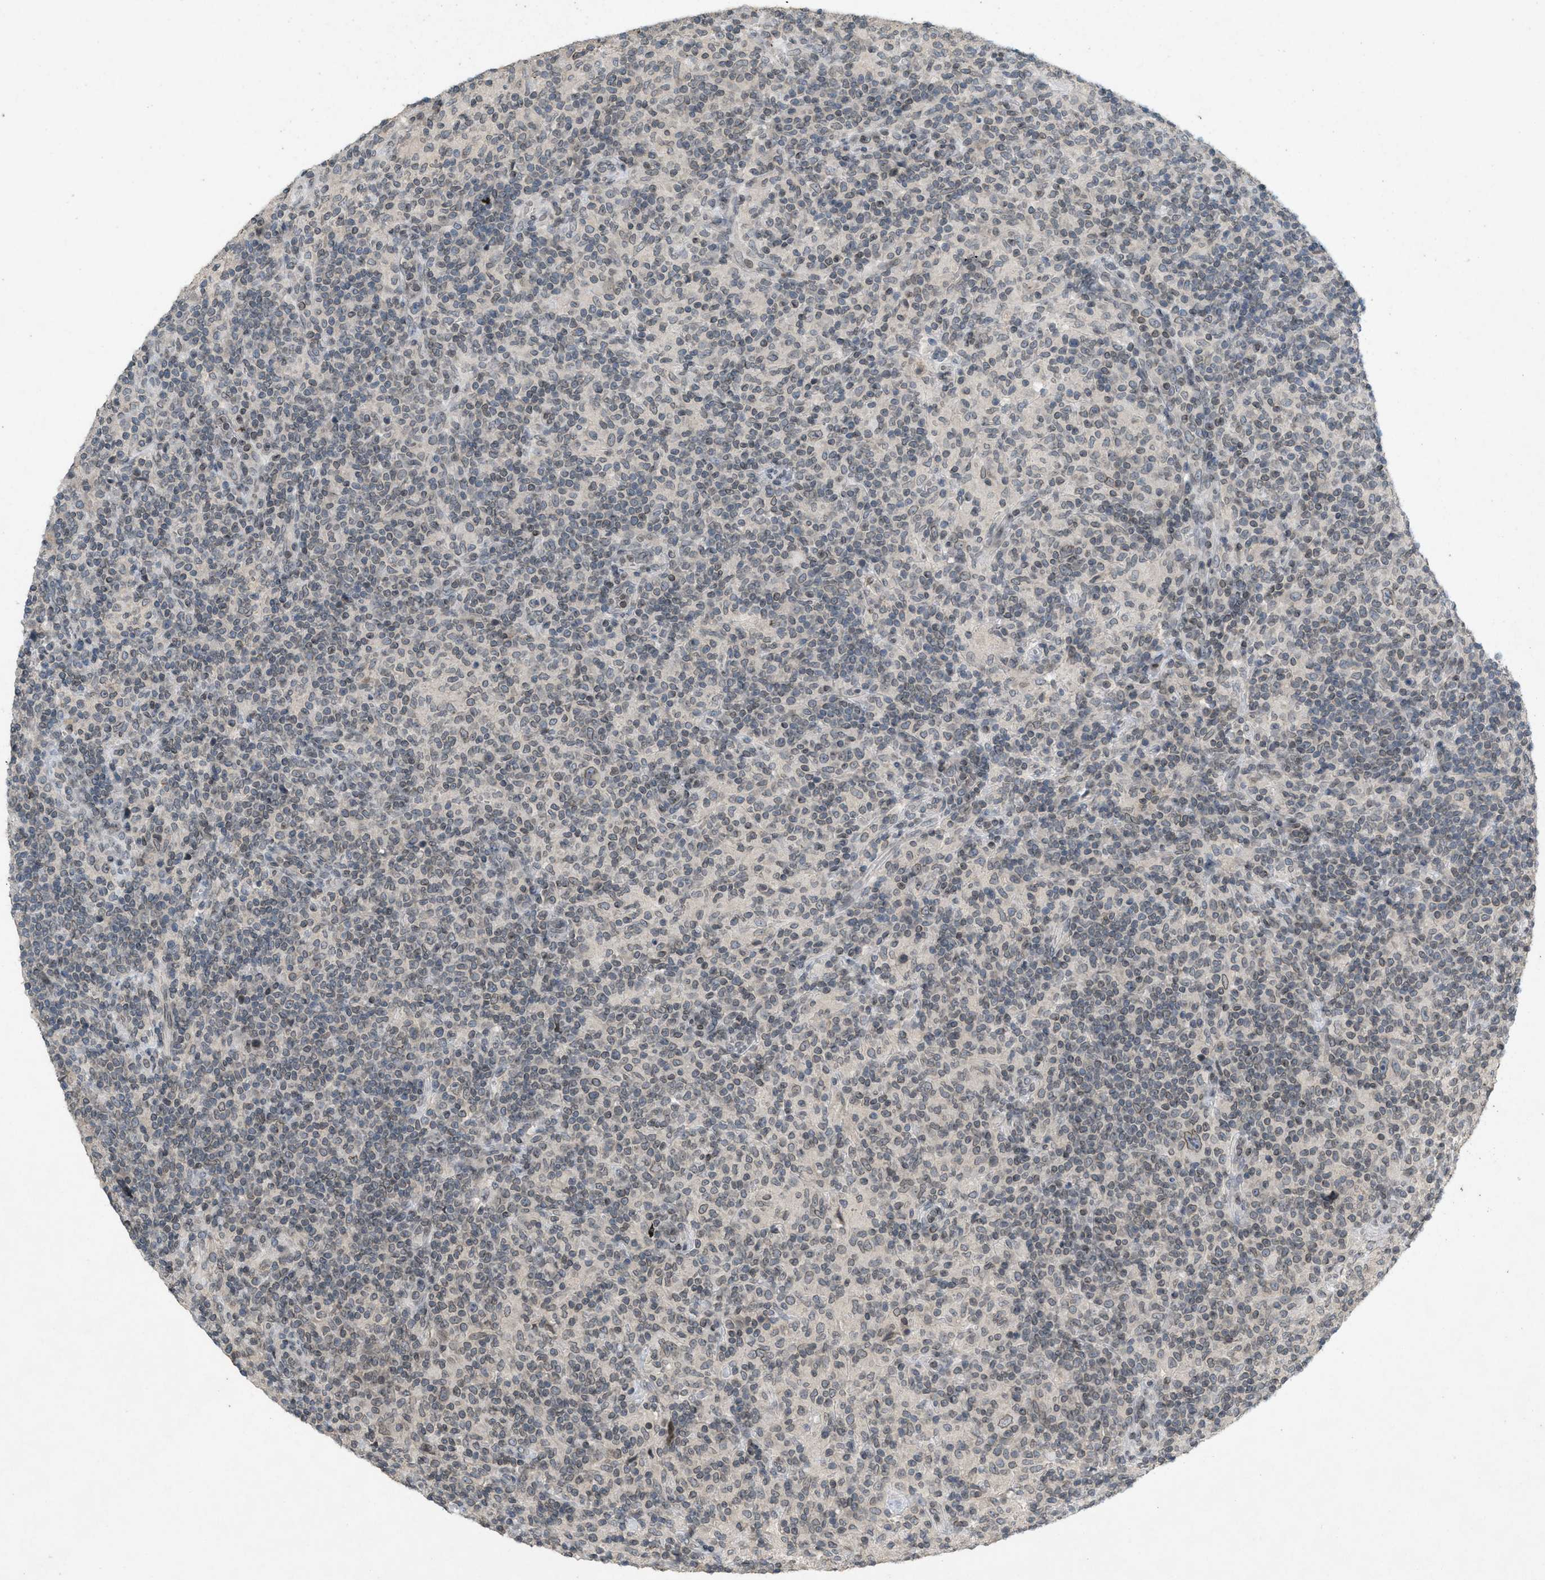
{"staining": {"intensity": "weak", "quantity": "25%-75%", "location": "cytoplasmic/membranous,nuclear"}, "tissue": "lymphoma", "cell_type": "Tumor cells", "image_type": "cancer", "snomed": [{"axis": "morphology", "description": "Hodgkin's disease, NOS"}, {"axis": "topography", "description": "Lymph node"}], "caption": "Brown immunohistochemical staining in lymphoma exhibits weak cytoplasmic/membranous and nuclear staining in about 25%-75% of tumor cells. Ihc stains the protein in brown and the nuclei are stained blue.", "gene": "ABHD6", "patient": {"sex": "male", "age": 70}}